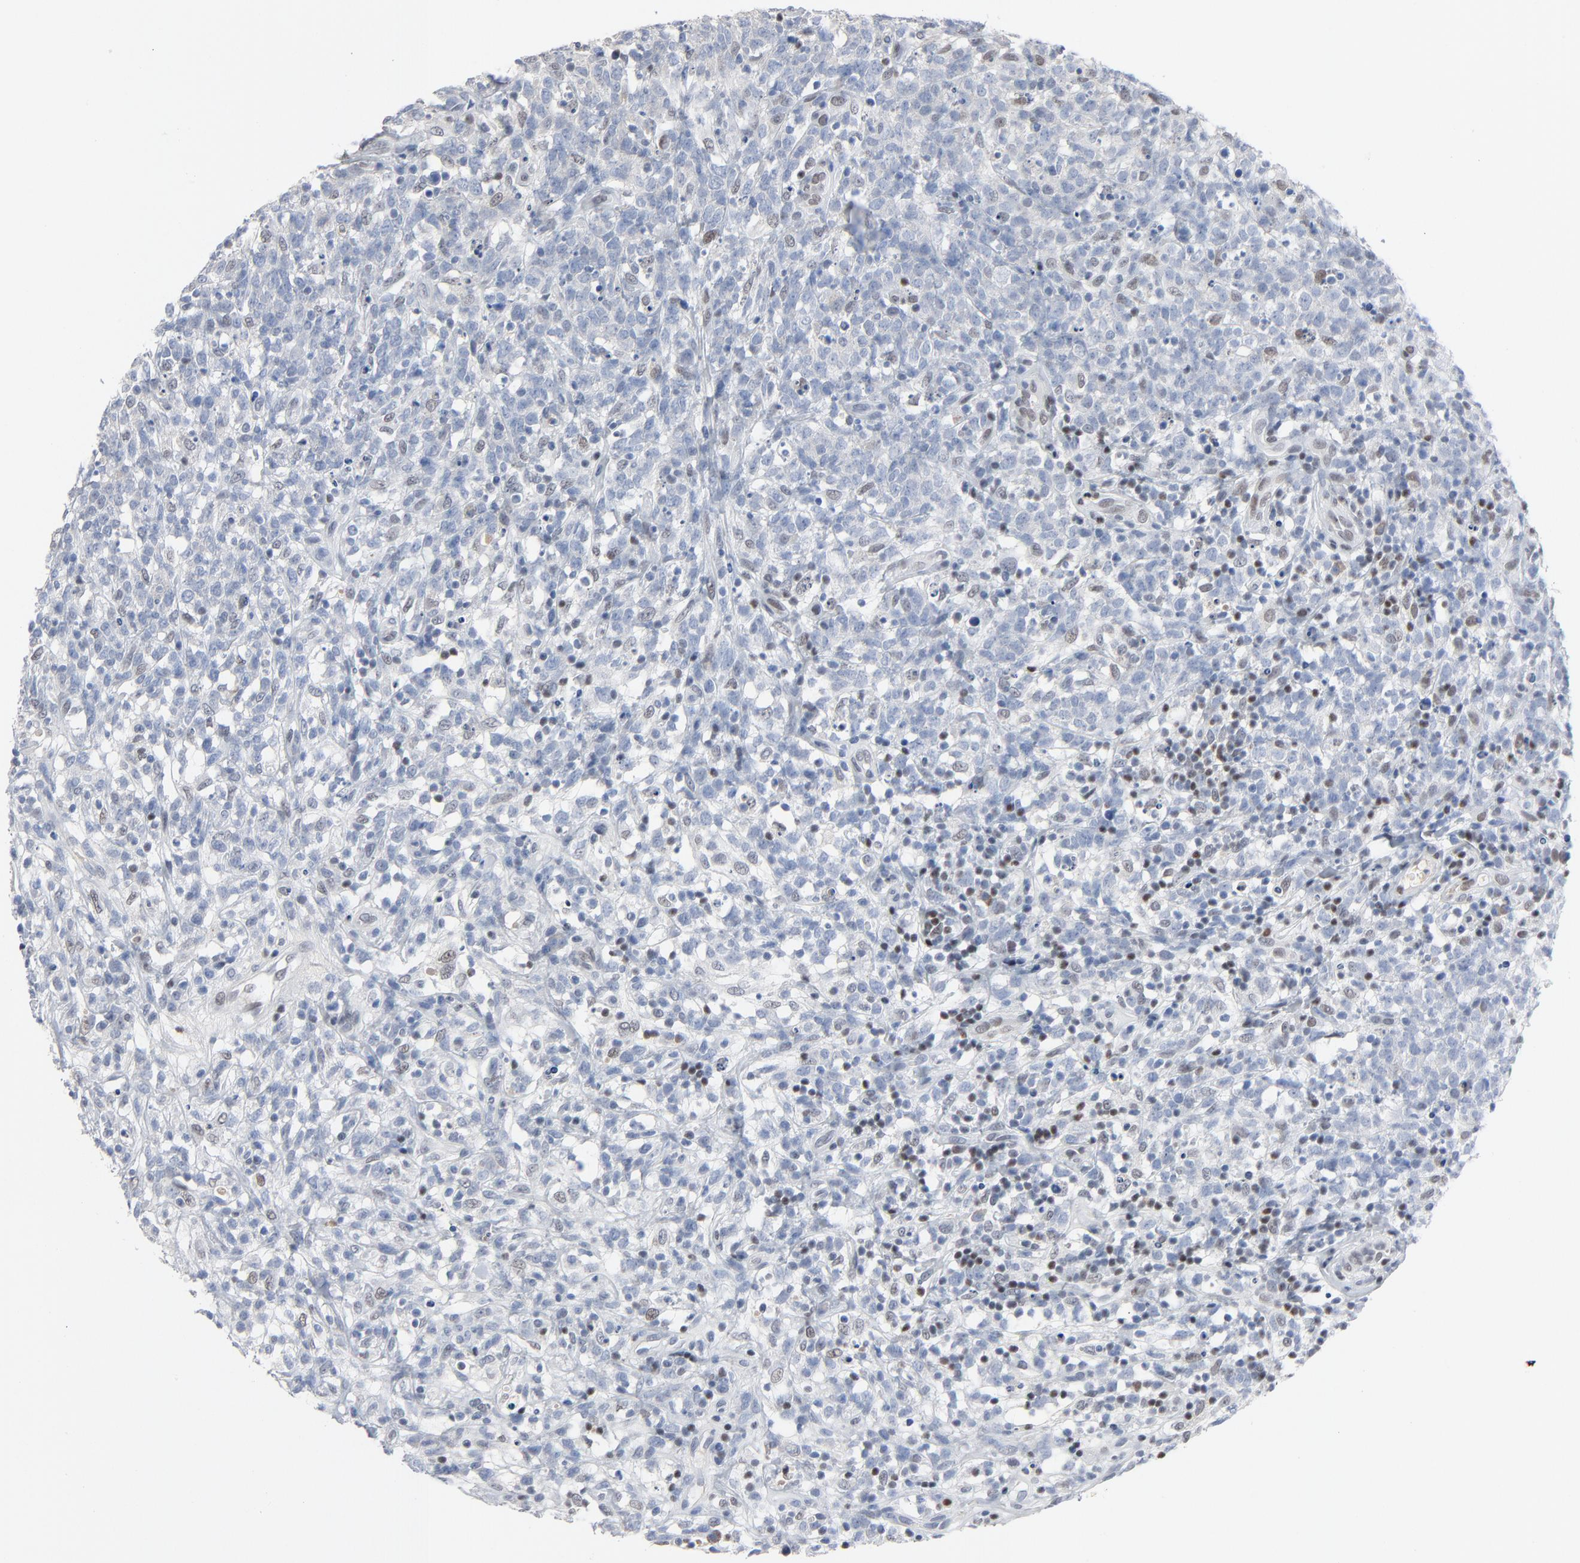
{"staining": {"intensity": "negative", "quantity": "none", "location": "none"}, "tissue": "lymphoma", "cell_type": "Tumor cells", "image_type": "cancer", "snomed": [{"axis": "morphology", "description": "Malignant lymphoma, non-Hodgkin's type, High grade"}, {"axis": "topography", "description": "Lymph node"}], "caption": "IHC histopathology image of lymphoma stained for a protein (brown), which shows no expression in tumor cells.", "gene": "FOXP1", "patient": {"sex": "female", "age": 73}}